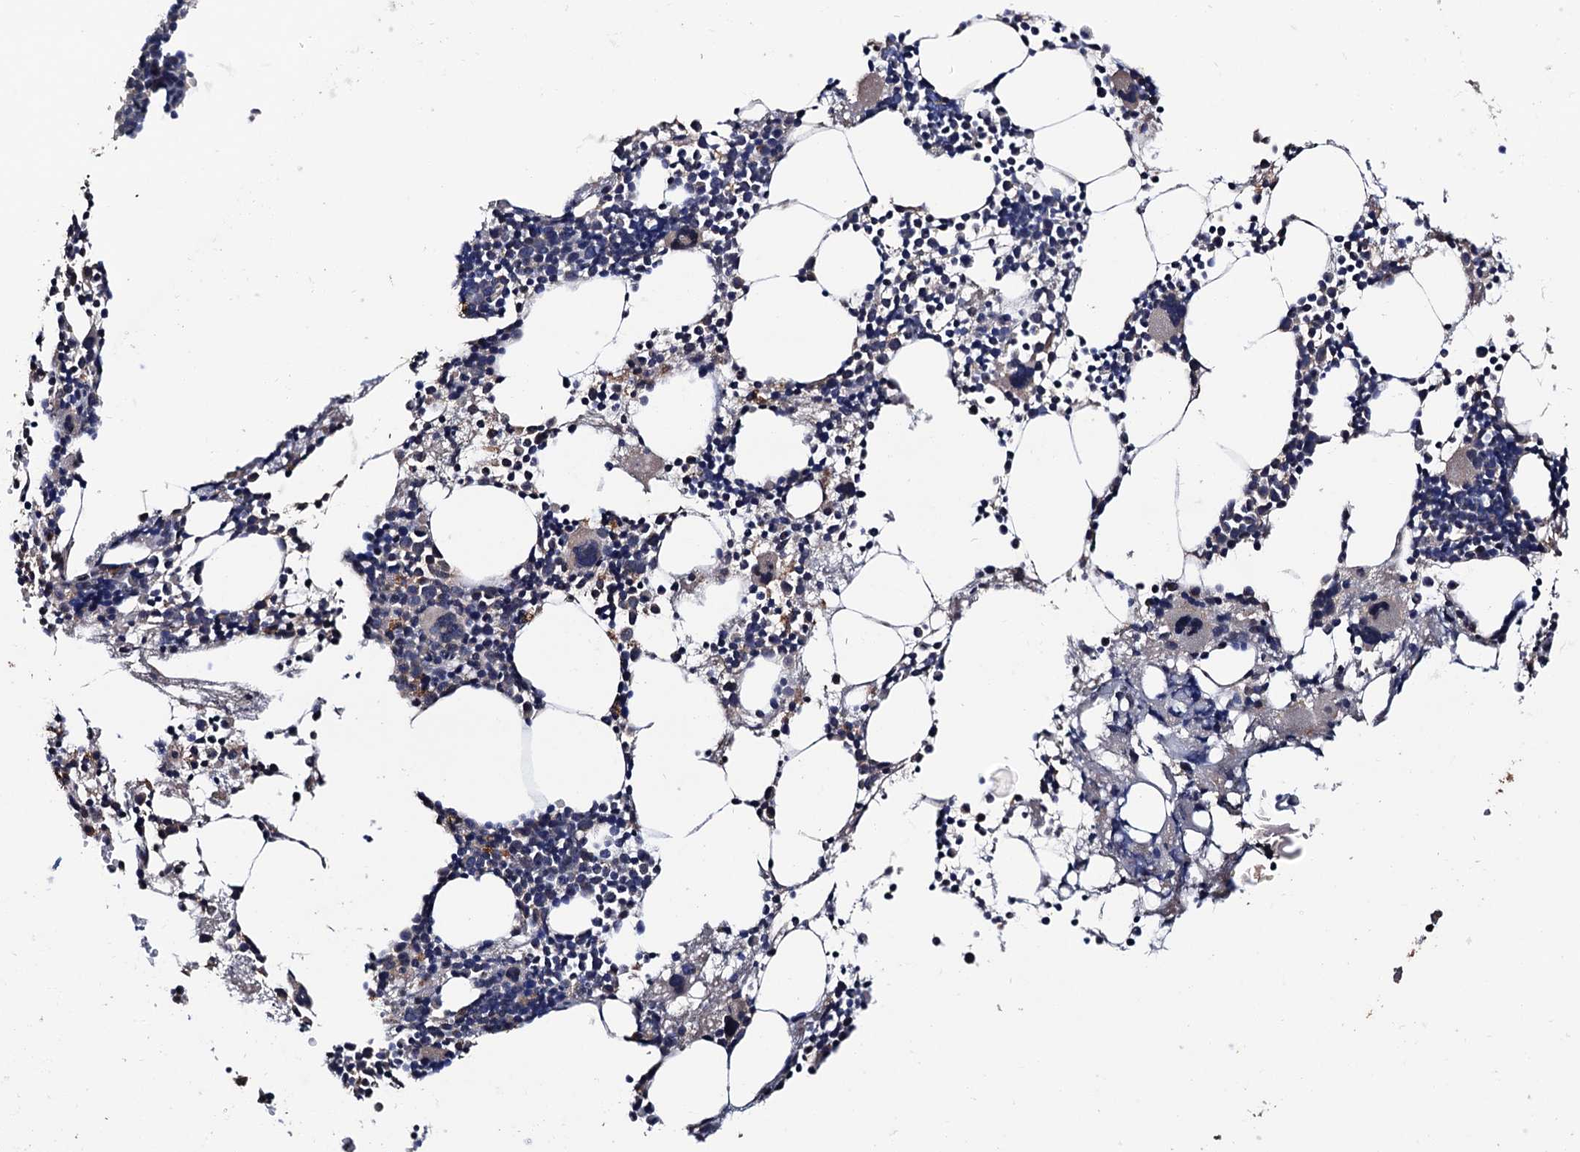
{"staining": {"intensity": "weak", "quantity": "<25%", "location": "cytoplasmic/membranous"}, "tissue": "bone marrow", "cell_type": "Hematopoietic cells", "image_type": "normal", "snomed": [{"axis": "morphology", "description": "Normal tissue, NOS"}, {"axis": "topography", "description": "Bone marrow"}], "caption": "The image demonstrates no staining of hematopoietic cells in unremarkable bone marrow.", "gene": "RGS11", "patient": {"sex": "female", "age": 52}}